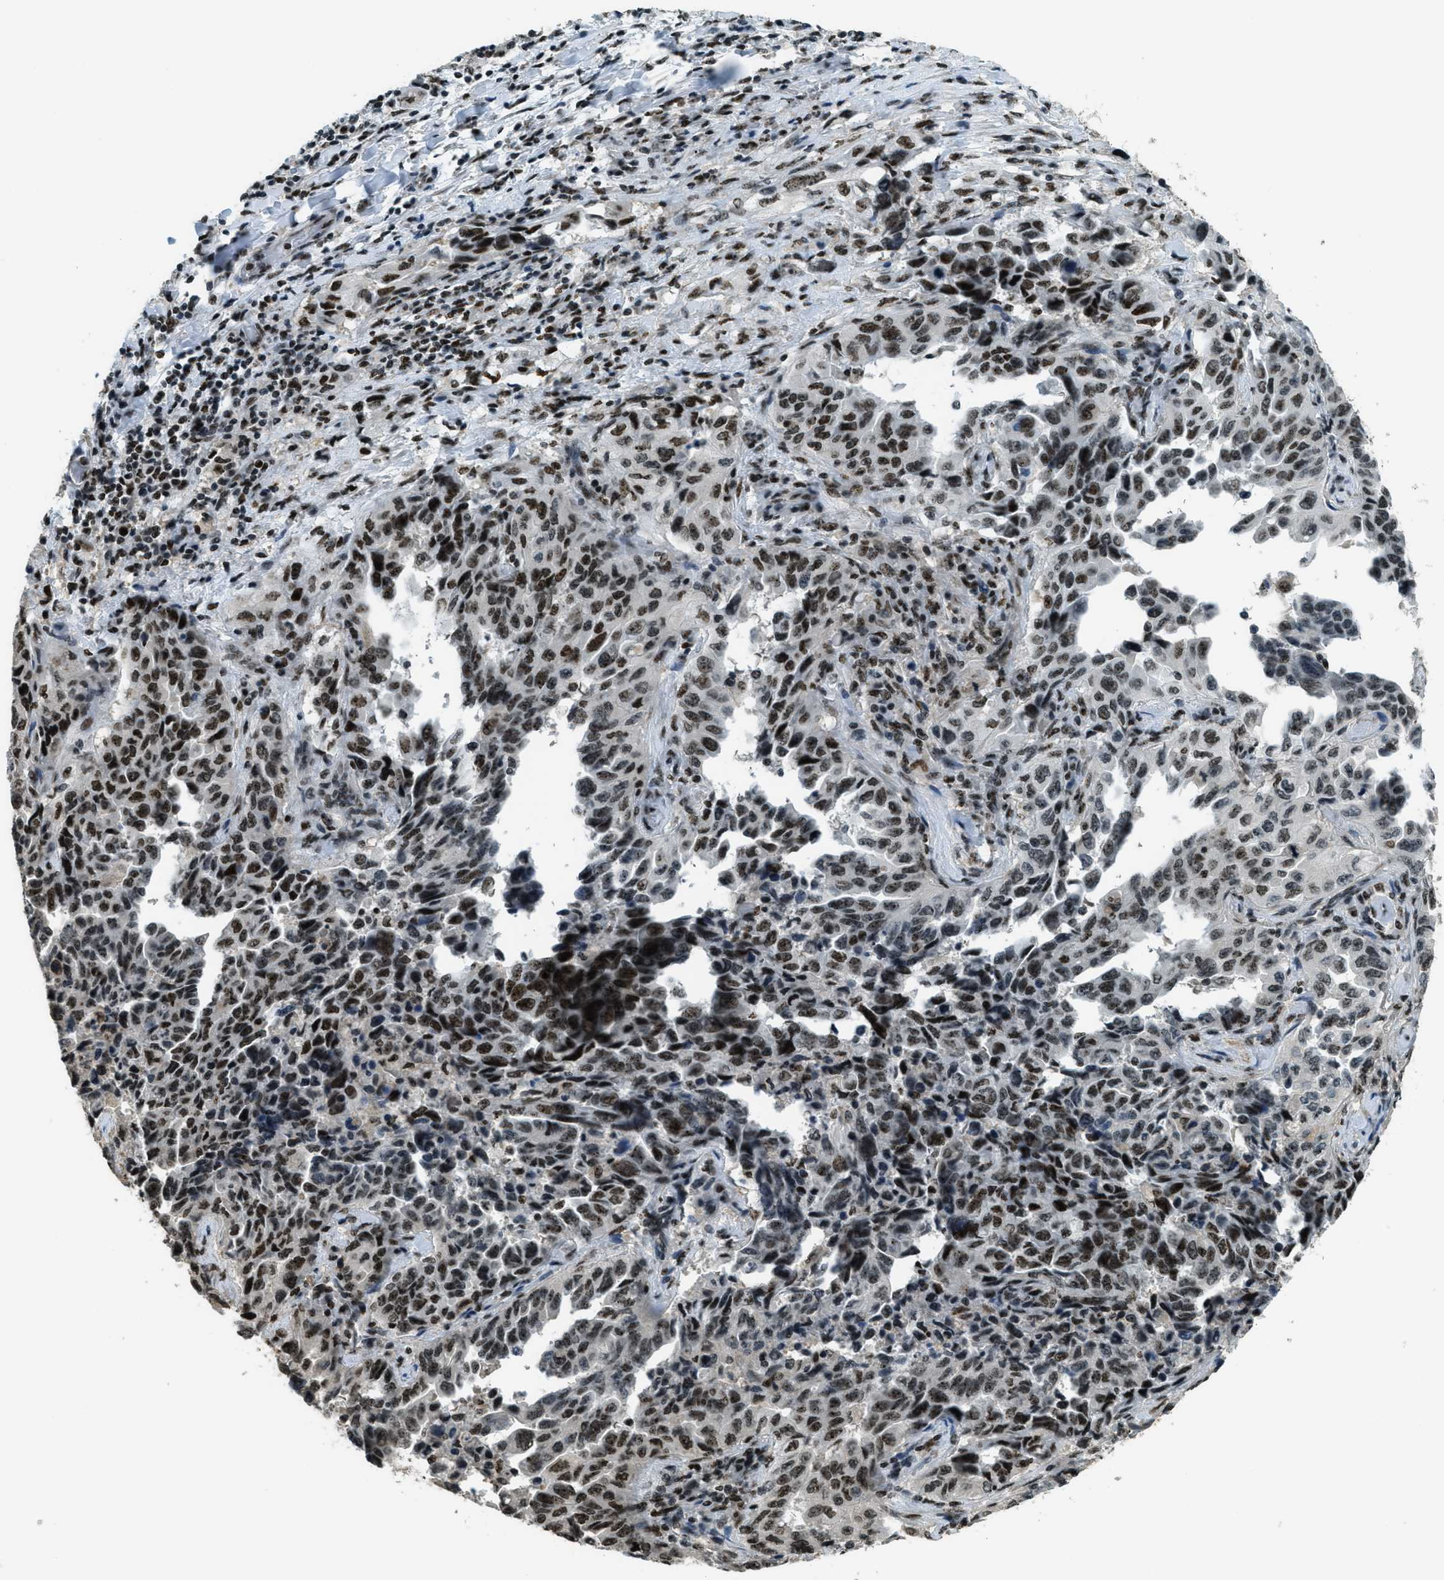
{"staining": {"intensity": "strong", "quantity": ">75%", "location": "nuclear"}, "tissue": "lung cancer", "cell_type": "Tumor cells", "image_type": "cancer", "snomed": [{"axis": "morphology", "description": "Adenocarcinoma, NOS"}, {"axis": "topography", "description": "Lung"}], "caption": "A brown stain highlights strong nuclear positivity of a protein in lung cancer (adenocarcinoma) tumor cells.", "gene": "SP100", "patient": {"sex": "female", "age": 51}}